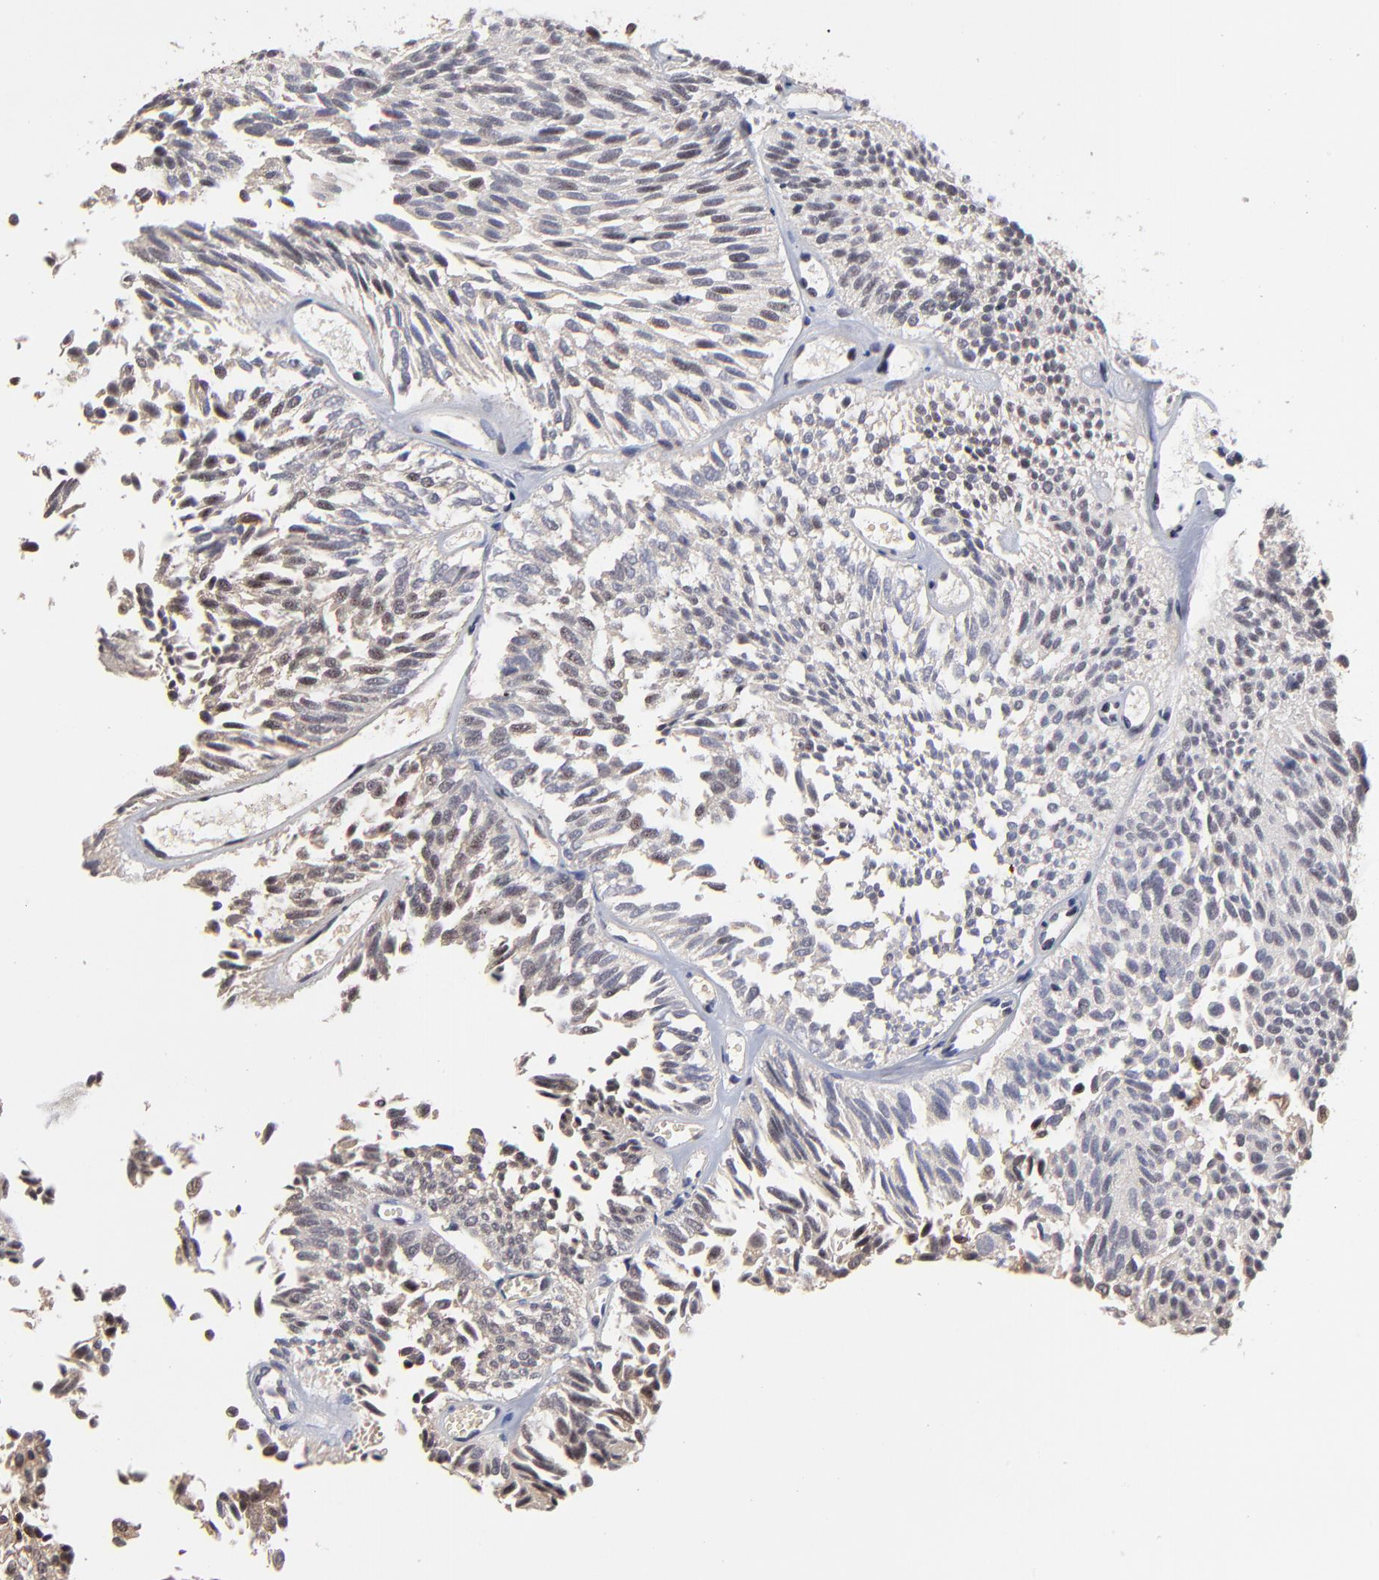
{"staining": {"intensity": "weak", "quantity": ">75%", "location": "cytoplasmic/membranous,nuclear"}, "tissue": "urothelial cancer", "cell_type": "Tumor cells", "image_type": "cancer", "snomed": [{"axis": "morphology", "description": "Urothelial carcinoma, Low grade"}, {"axis": "topography", "description": "Urinary bladder"}], "caption": "A brown stain highlights weak cytoplasmic/membranous and nuclear staining of a protein in human urothelial cancer tumor cells.", "gene": "FRMD8", "patient": {"sex": "male", "age": 76}}